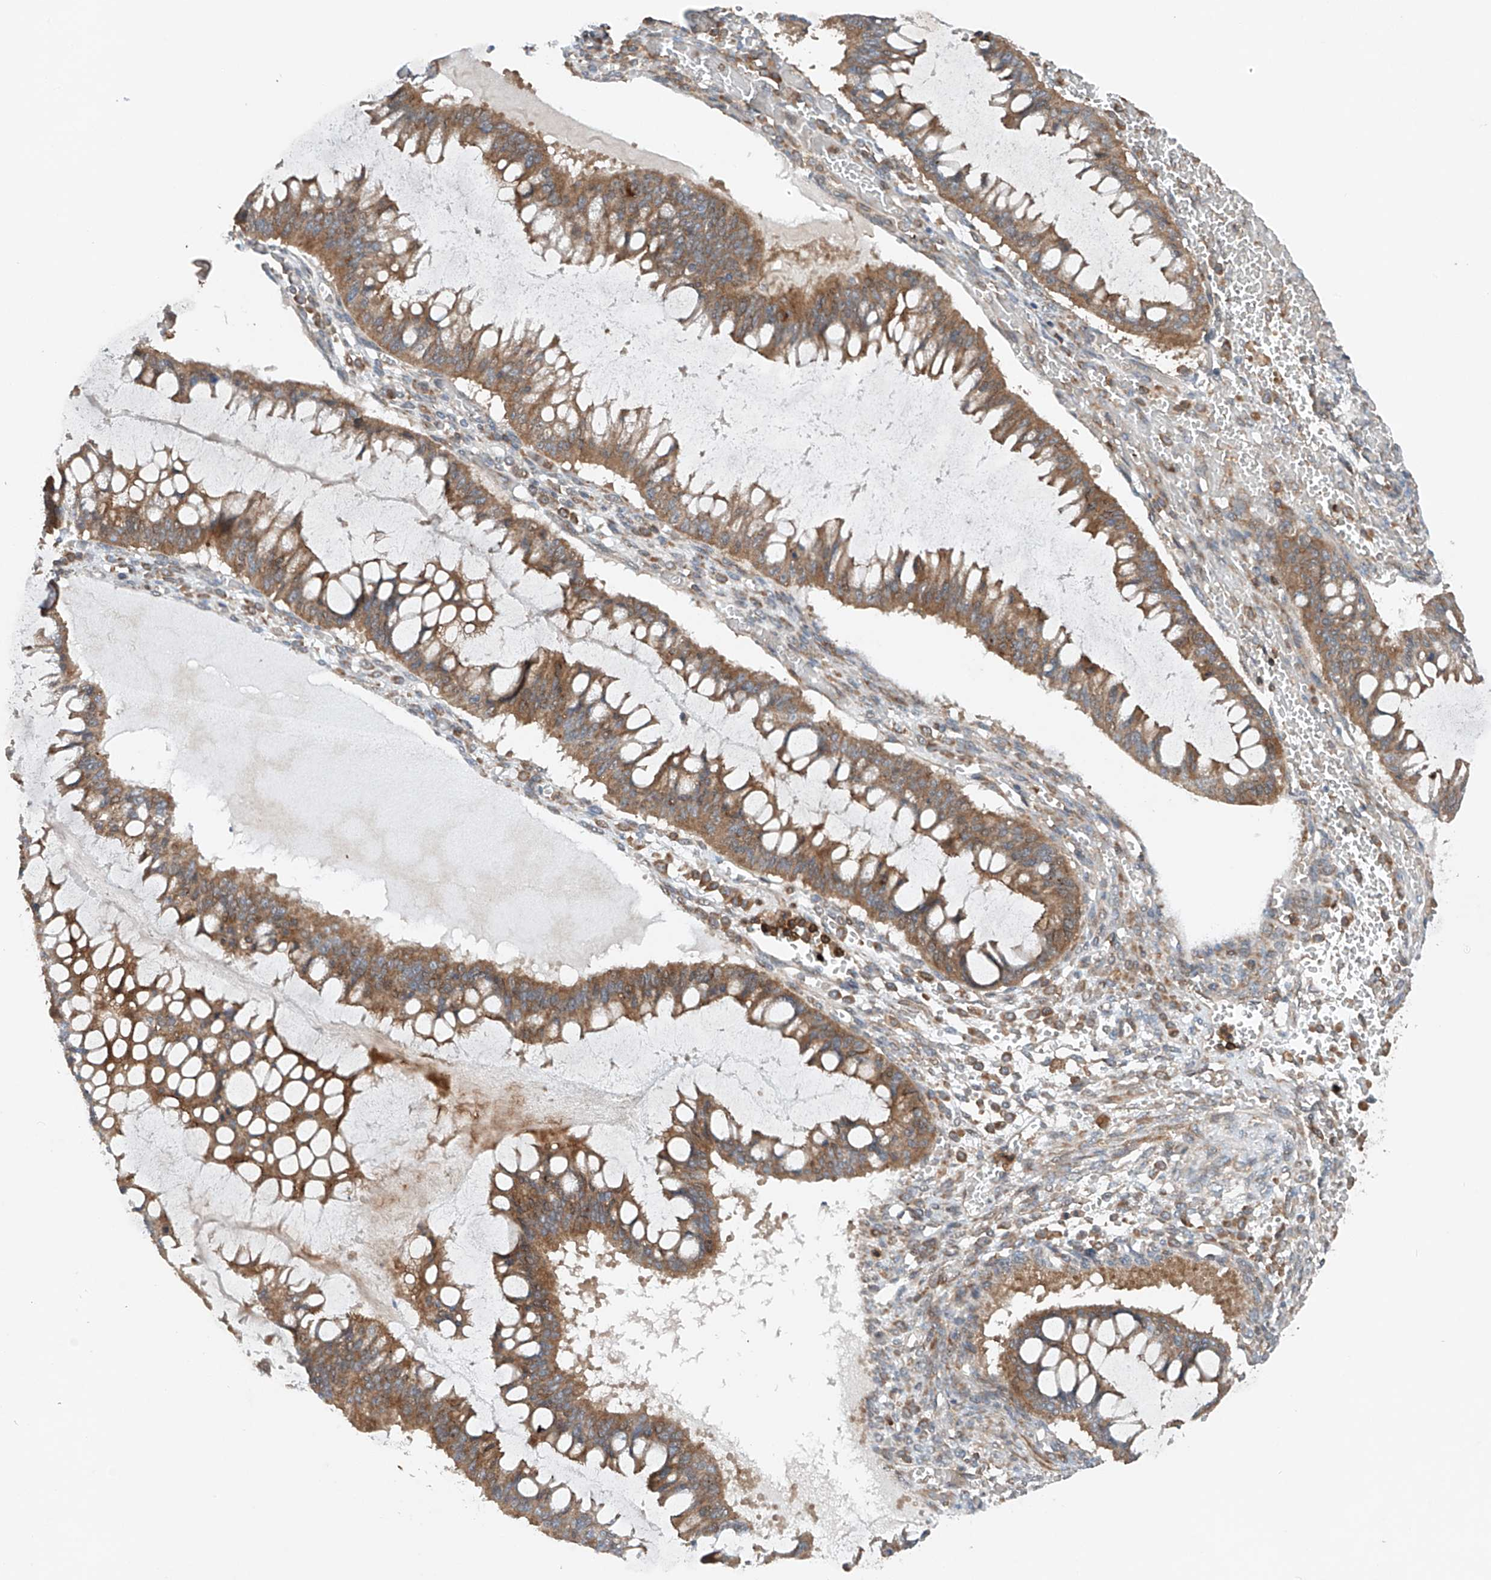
{"staining": {"intensity": "moderate", "quantity": ">75%", "location": "cytoplasmic/membranous"}, "tissue": "ovarian cancer", "cell_type": "Tumor cells", "image_type": "cancer", "snomed": [{"axis": "morphology", "description": "Cystadenocarcinoma, mucinous, NOS"}, {"axis": "topography", "description": "Ovary"}], "caption": "This is an image of IHC staining of ovarian cancer (mucinous cystadenocarcinoma), which shows moderate staining in the cytoplasmic/membranous of tumor cells.", "gene": "CEP85L", "patient": {"sex": "female", "age": 73}}